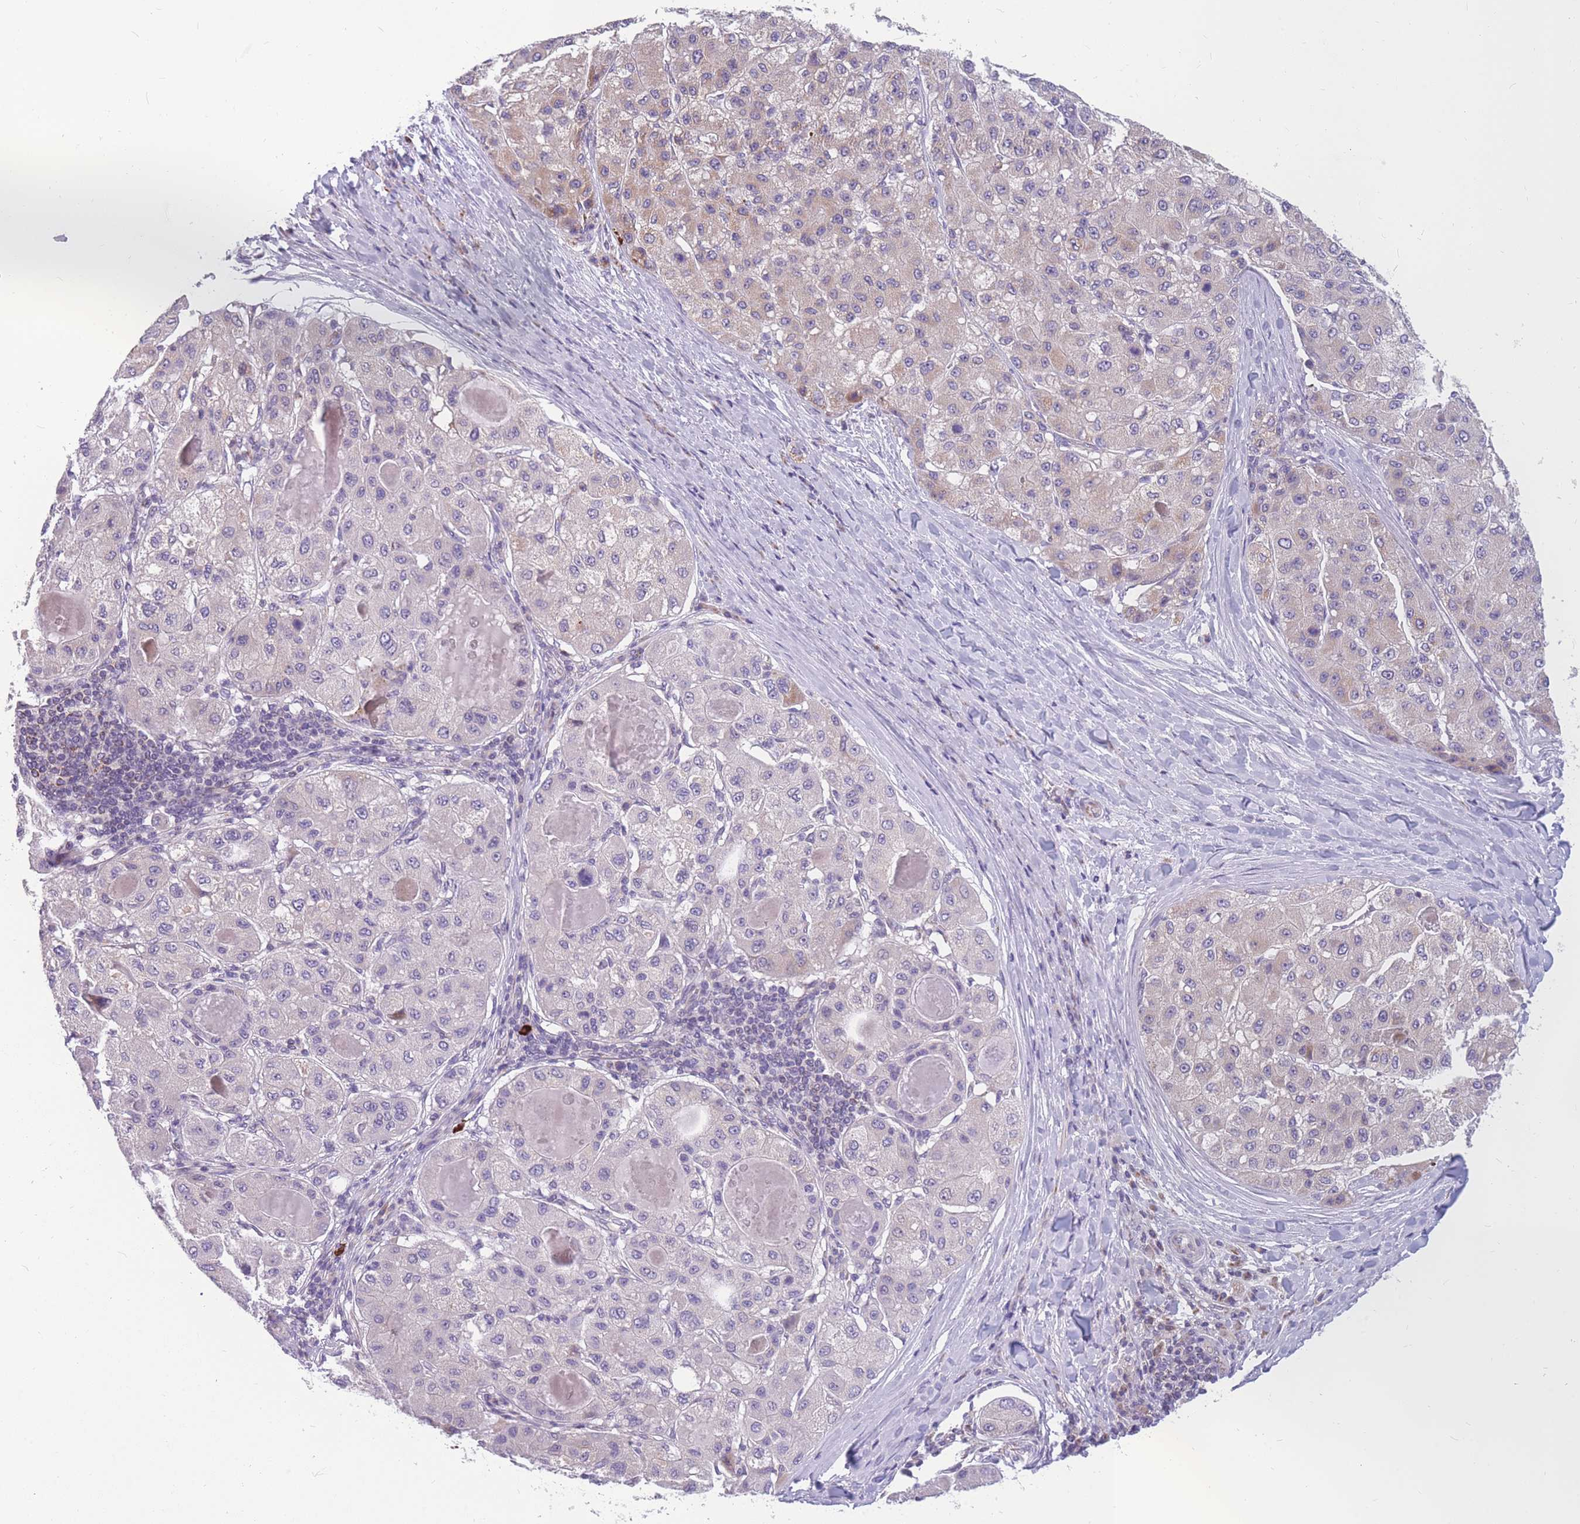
{"staining": {"intensity": "weak", "quantity": "<25%", "location": "cytoplasmic/membranous"}, "tissue": "liver cancer", "cell_type": "Tumor cells", "image_type": "cancer", "snomed": [{"axis": "morphology", "description": "Carcinoma, Hepatocellular, NOS"}, {"axis": "topography", "description": "Liver"}], "caption": "The immunohistochemistry (IHC) histopathology image has no significant staining in tumor cells of liver cancer (hepatocellular carcinoma) tissue.", "gene": "DDX49", "patient": {"sex": "male", "age": 80}}